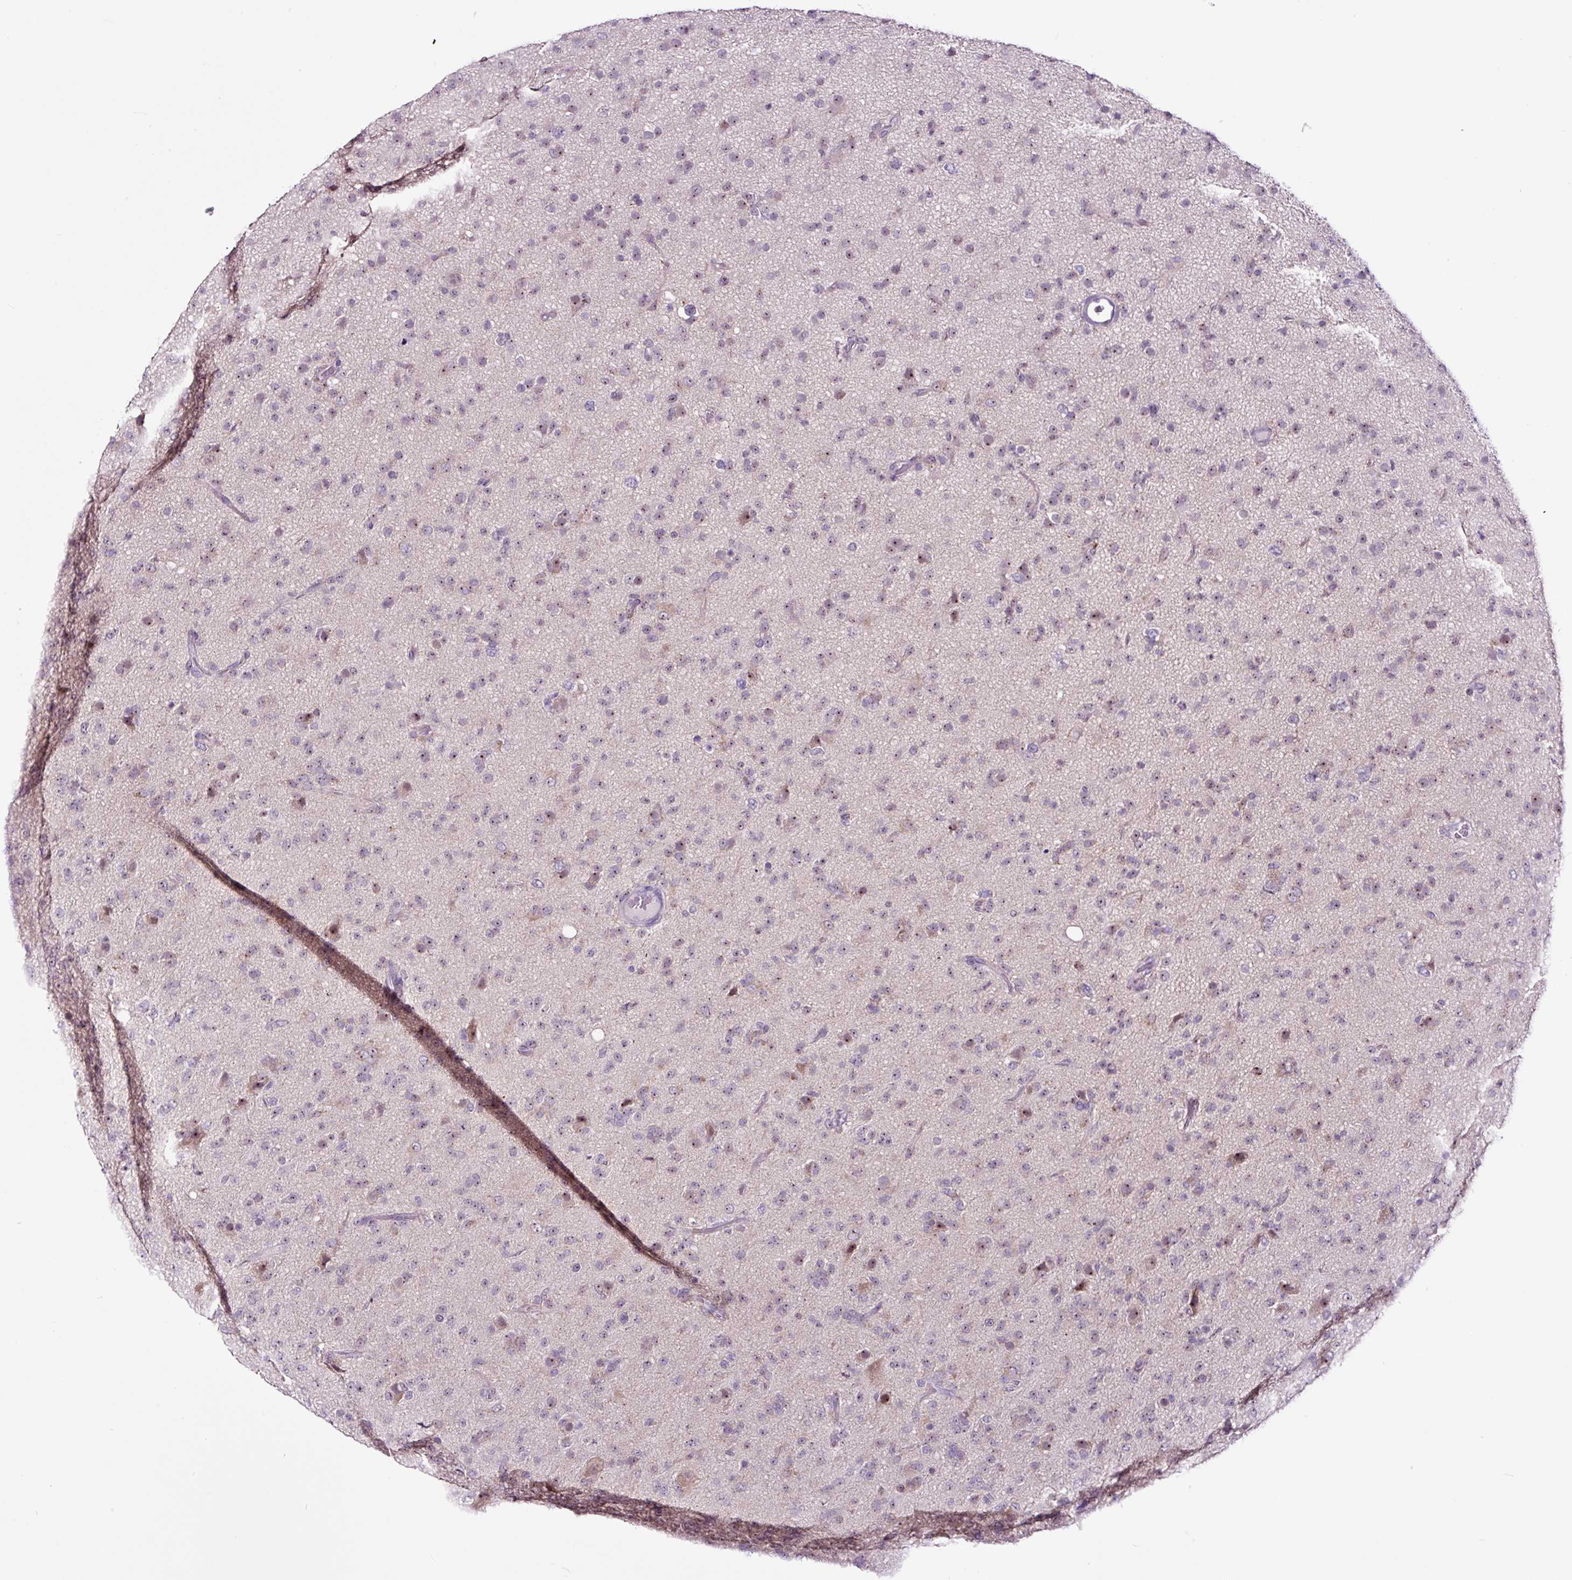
{"staining": {"intensity": "negative", "quantity": "none", "location": "none"}, "tissue": "glioma", "cell_type": "Tumor cells", "image_type": "cancer", "snomed": [{"axis": "morphology", "description": "Glioma, malignant, Low grade"}, {"axis": "topography", "description": "Brain"}], "caption": "This is a photomicrograph of immunohistochemistry staining of malignant glioma (low-grade), which shows no positivity in tumor cells.", "gene": "NOM1", "patient": {"sex": "male", "age": 65}}